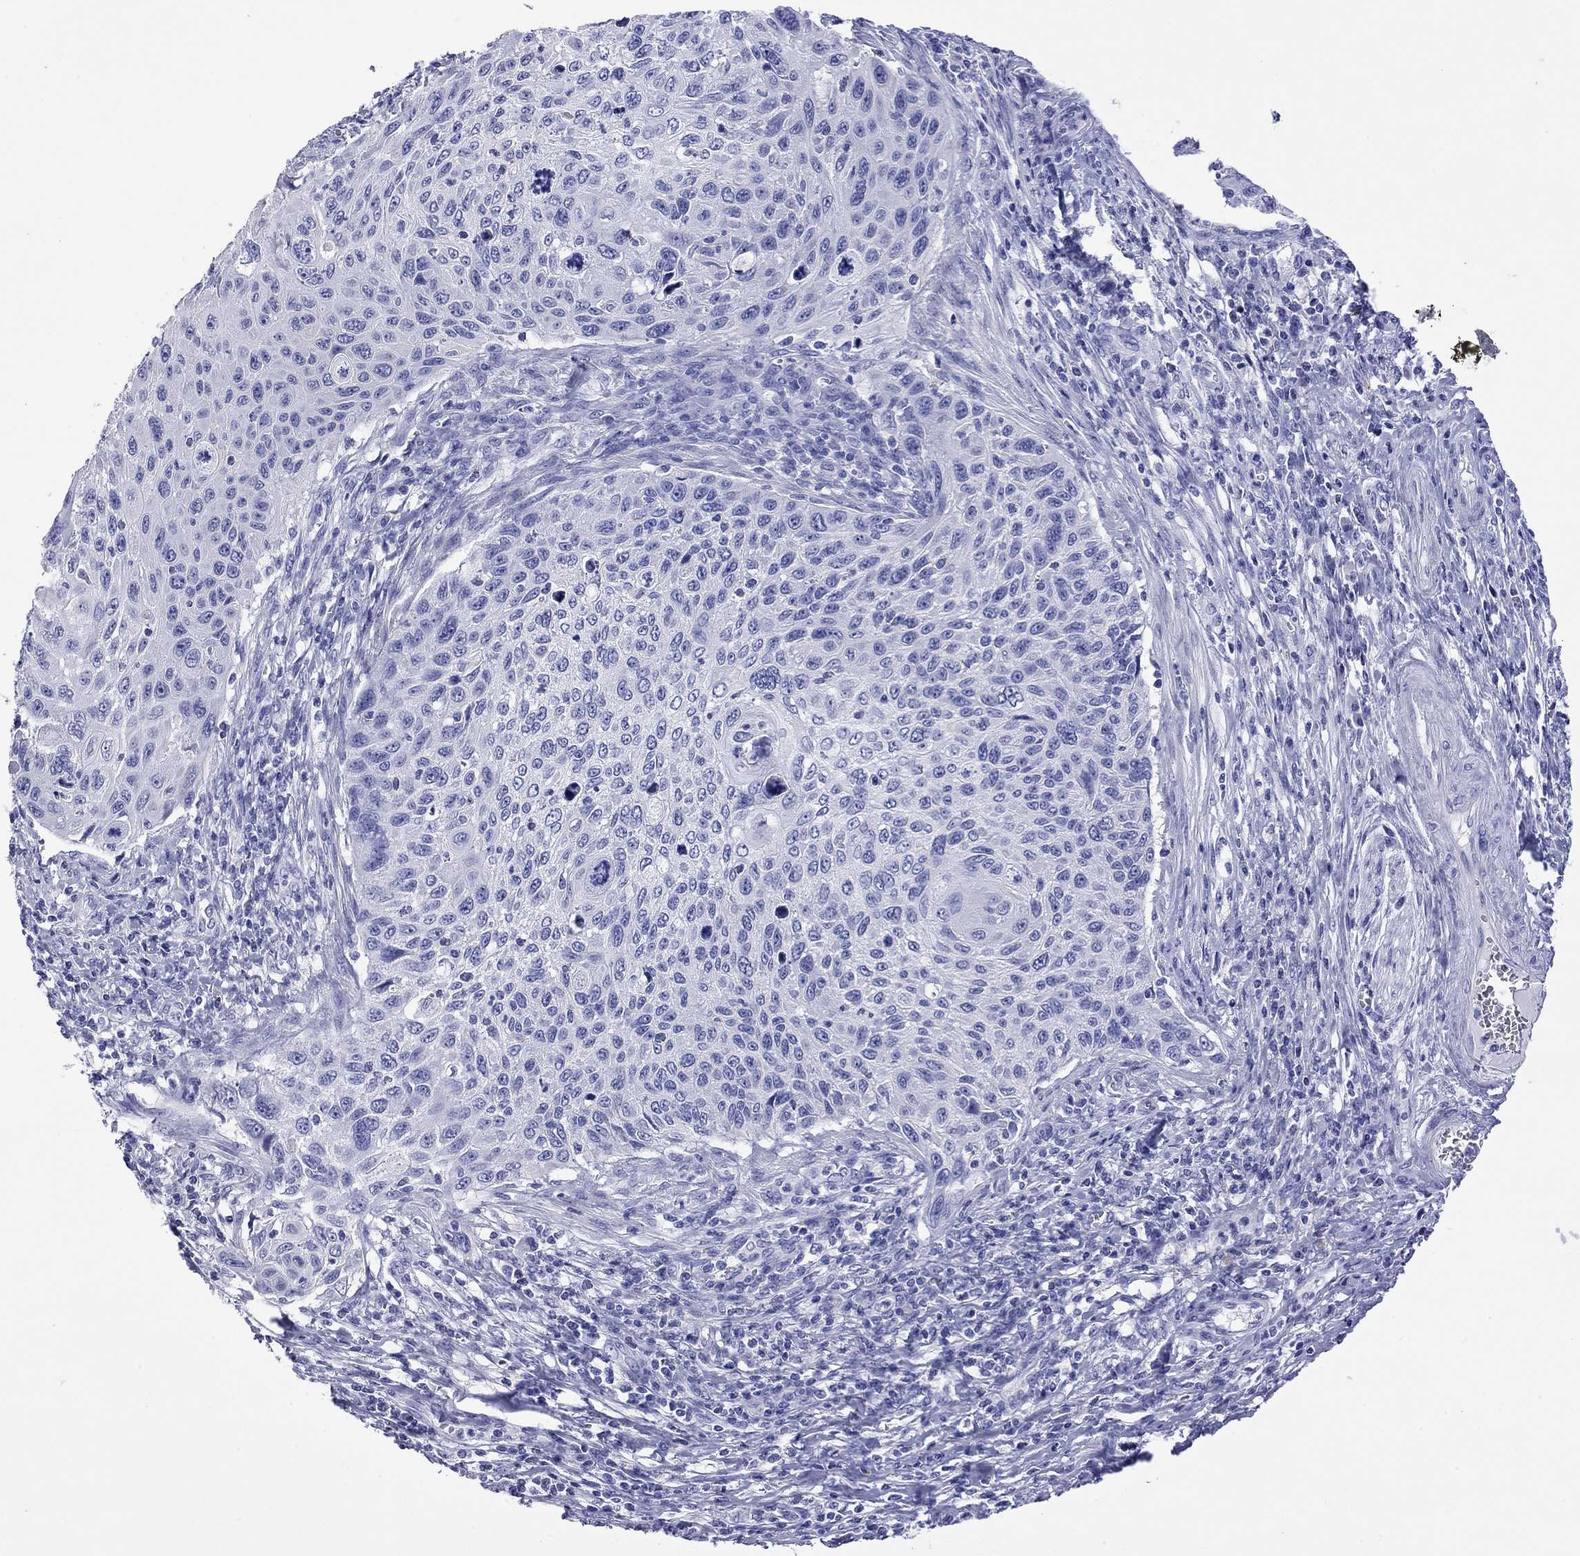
{"staining": {"intensity": "negative", "quantity": "none", "location": "none"}, "tissue": "cervical cancer", "cell_type": "Tumor cells", "image_type": "cancer", "snomed": [{"axis": "morphology", "description": "Squamous cell carcinoma, NOS"}, {"axis": "topography", "description": "Cervix"}], "caption": "The histopathology image reveals no staining of tumor cells in cervical cancer (squamous cell carcinoma). Nuclei are stained in blue.", "gene": "FIGLA", "patient": {"sex": "female", "age": 70}}